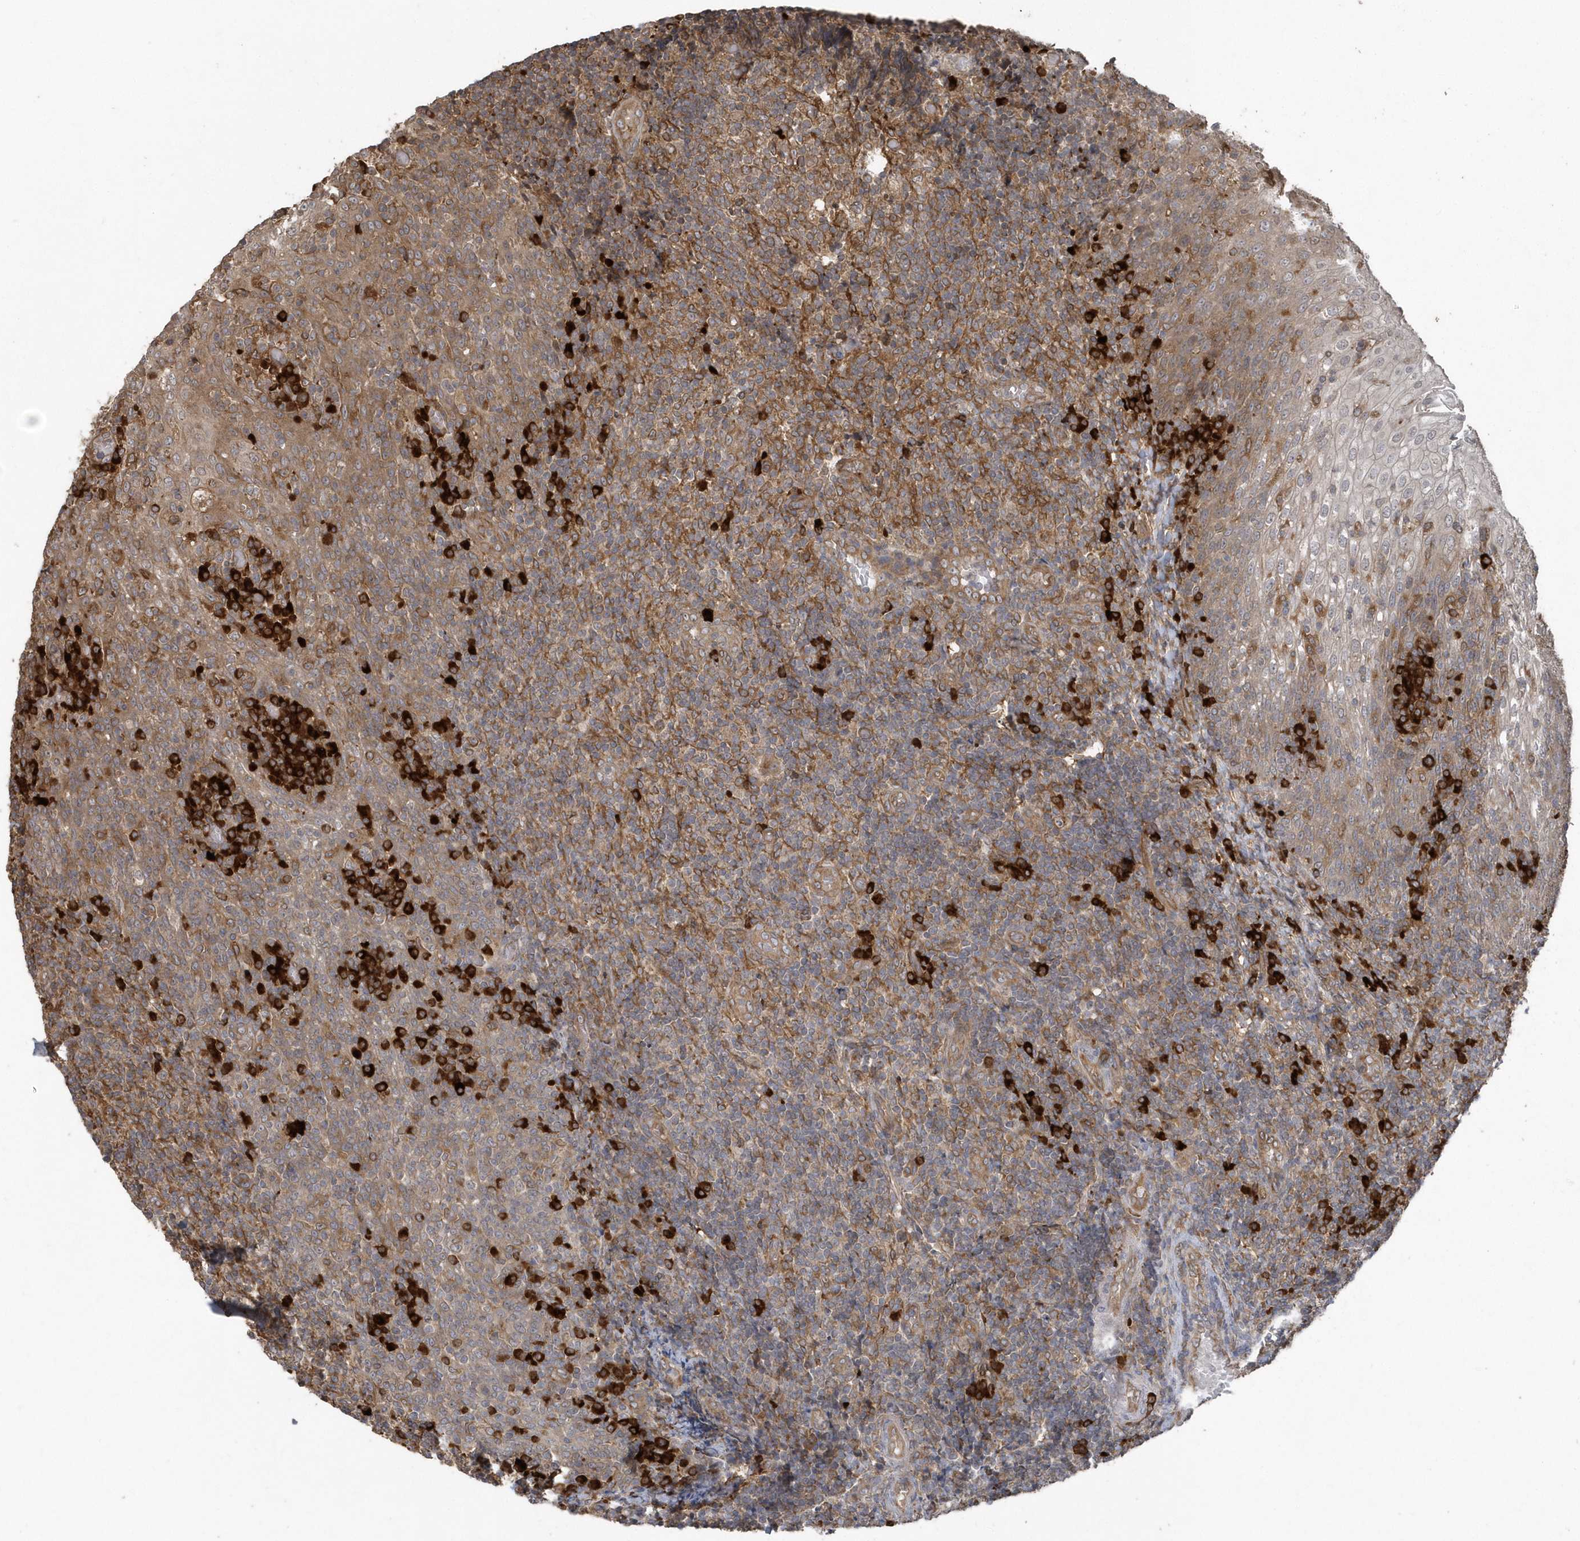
{"staining": {"intensity": "moderate", "quantity": ">75%", "location": "cytoplasmic/membranous"}, "tissue": "tonsil", "cell_type": "Germinal center cells", "image_type": "normal", "snomed": [{"axis": "morphology", "description": "Normal tissue, NOS"}, {"axis": "topography", "description": "Tonsil"}], "caption": "This is an image of immunohistochemistry (IHC) staining of benign tonsil, which shows moderate staining in the cytoplasmic/membranous of germinal center cells.", "gene": "HERPUD1", "patient": {"sex": "female", "age": 19}}